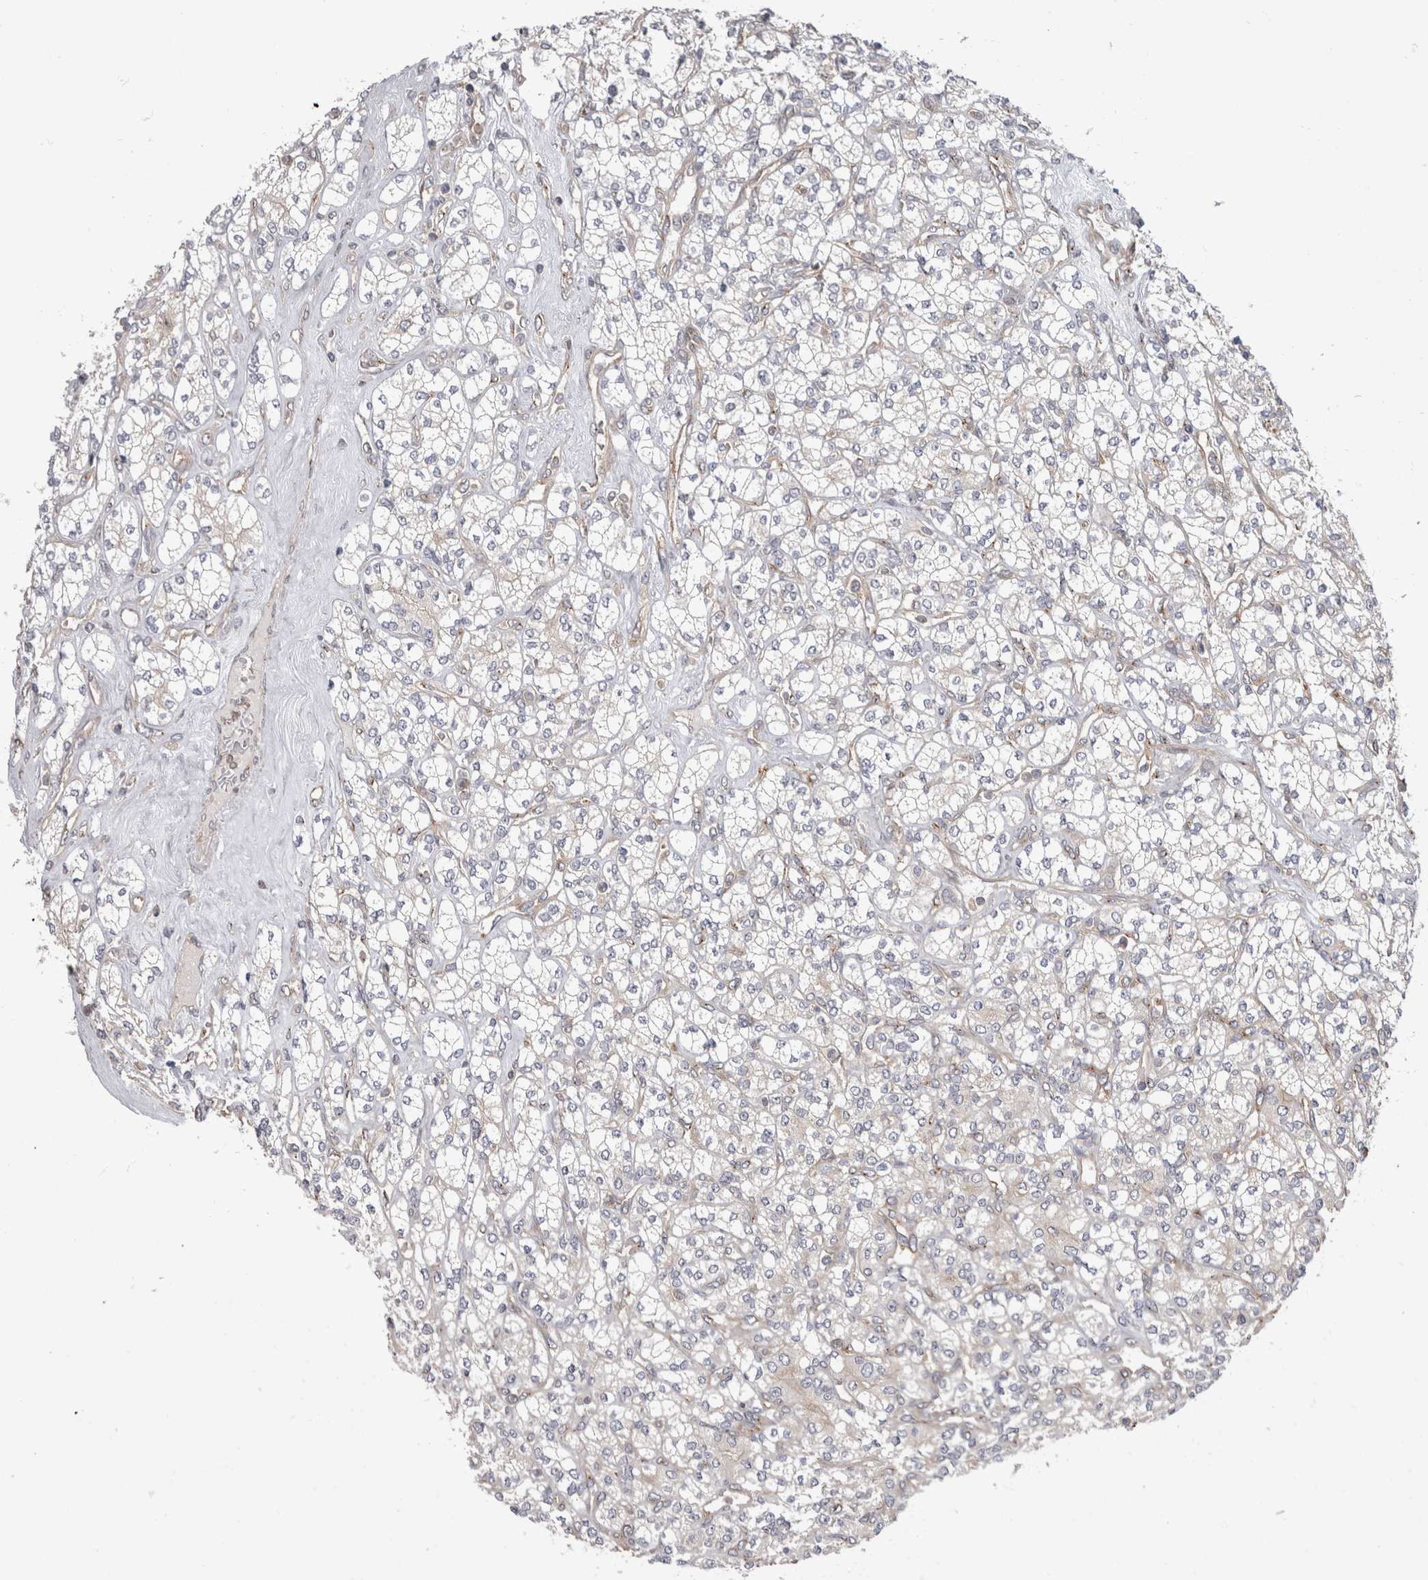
{"staining": {"intensity": "negative", "quantity": "none", "location": "none"}, "tissue": "renal cancer", "cell_type": "Tumor cells", "image_type": "cancer", "snomed": [{"axis": "morphology", "description": "Adenocarcinoma, NOS"}, {"axis": "topography", "description": "Kidney"}], "caption": "The histopathology image shows no staining of tumor cells in renal cancer.", "gene": "HOOK3", "patient": {"sex": "male", "age": 77}}